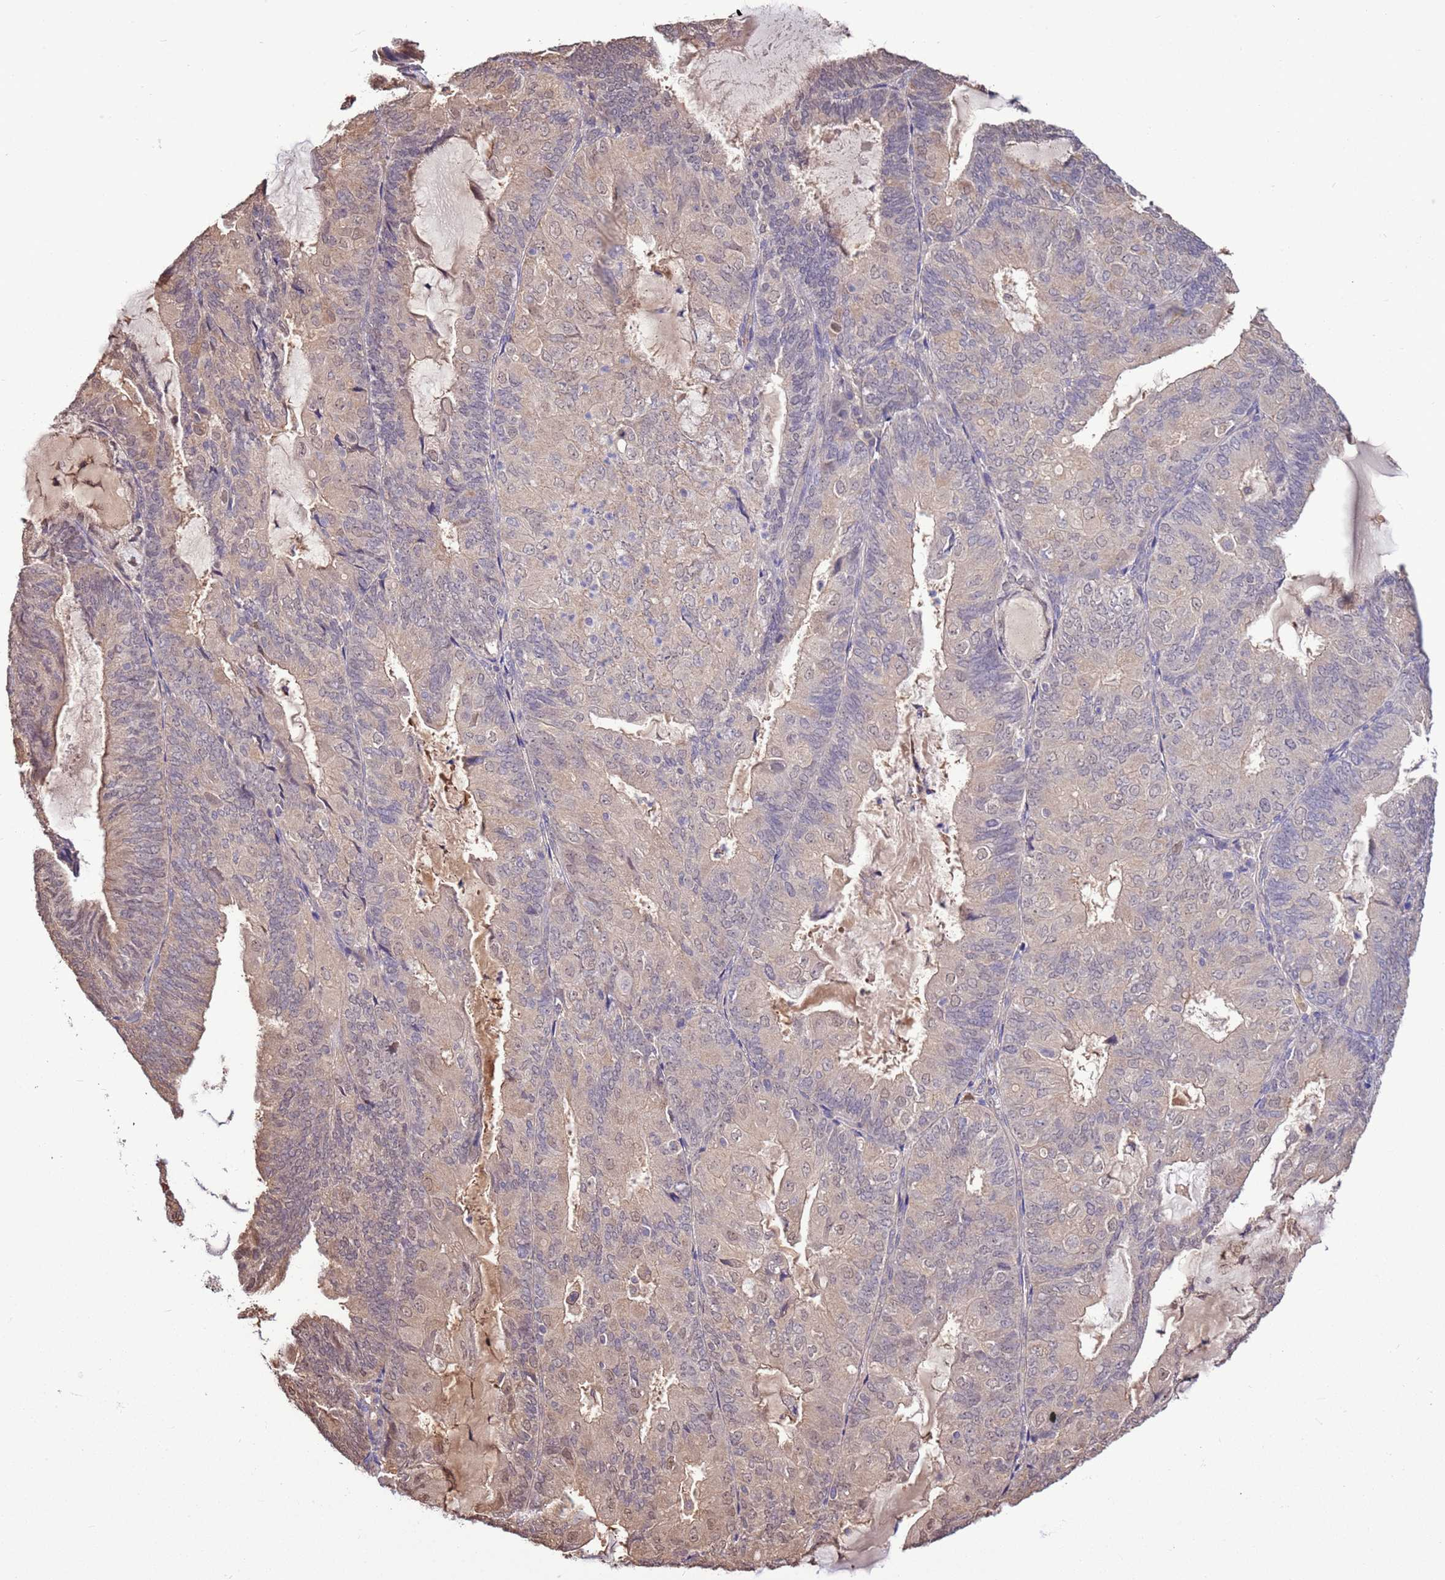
{"staining": {"intensity": "weak", "quantity": "<25%", "location": "cytoplasmic/membranous"}, "tissue": "endometrial cancer", "cell_type": "Tumor cells", "image_type": "cancer", "snomed": [{"axis": "morphology", "description": "Adenocarcinoma, NOS"}, {"axis": "topography", "description": "Endometrium"}], "caption": "Tumor cells show no significant protein staining in adenocarcinoma (endometrial).", "gene": "BBS5", "patient": {"sex": "female", "age": 81}}